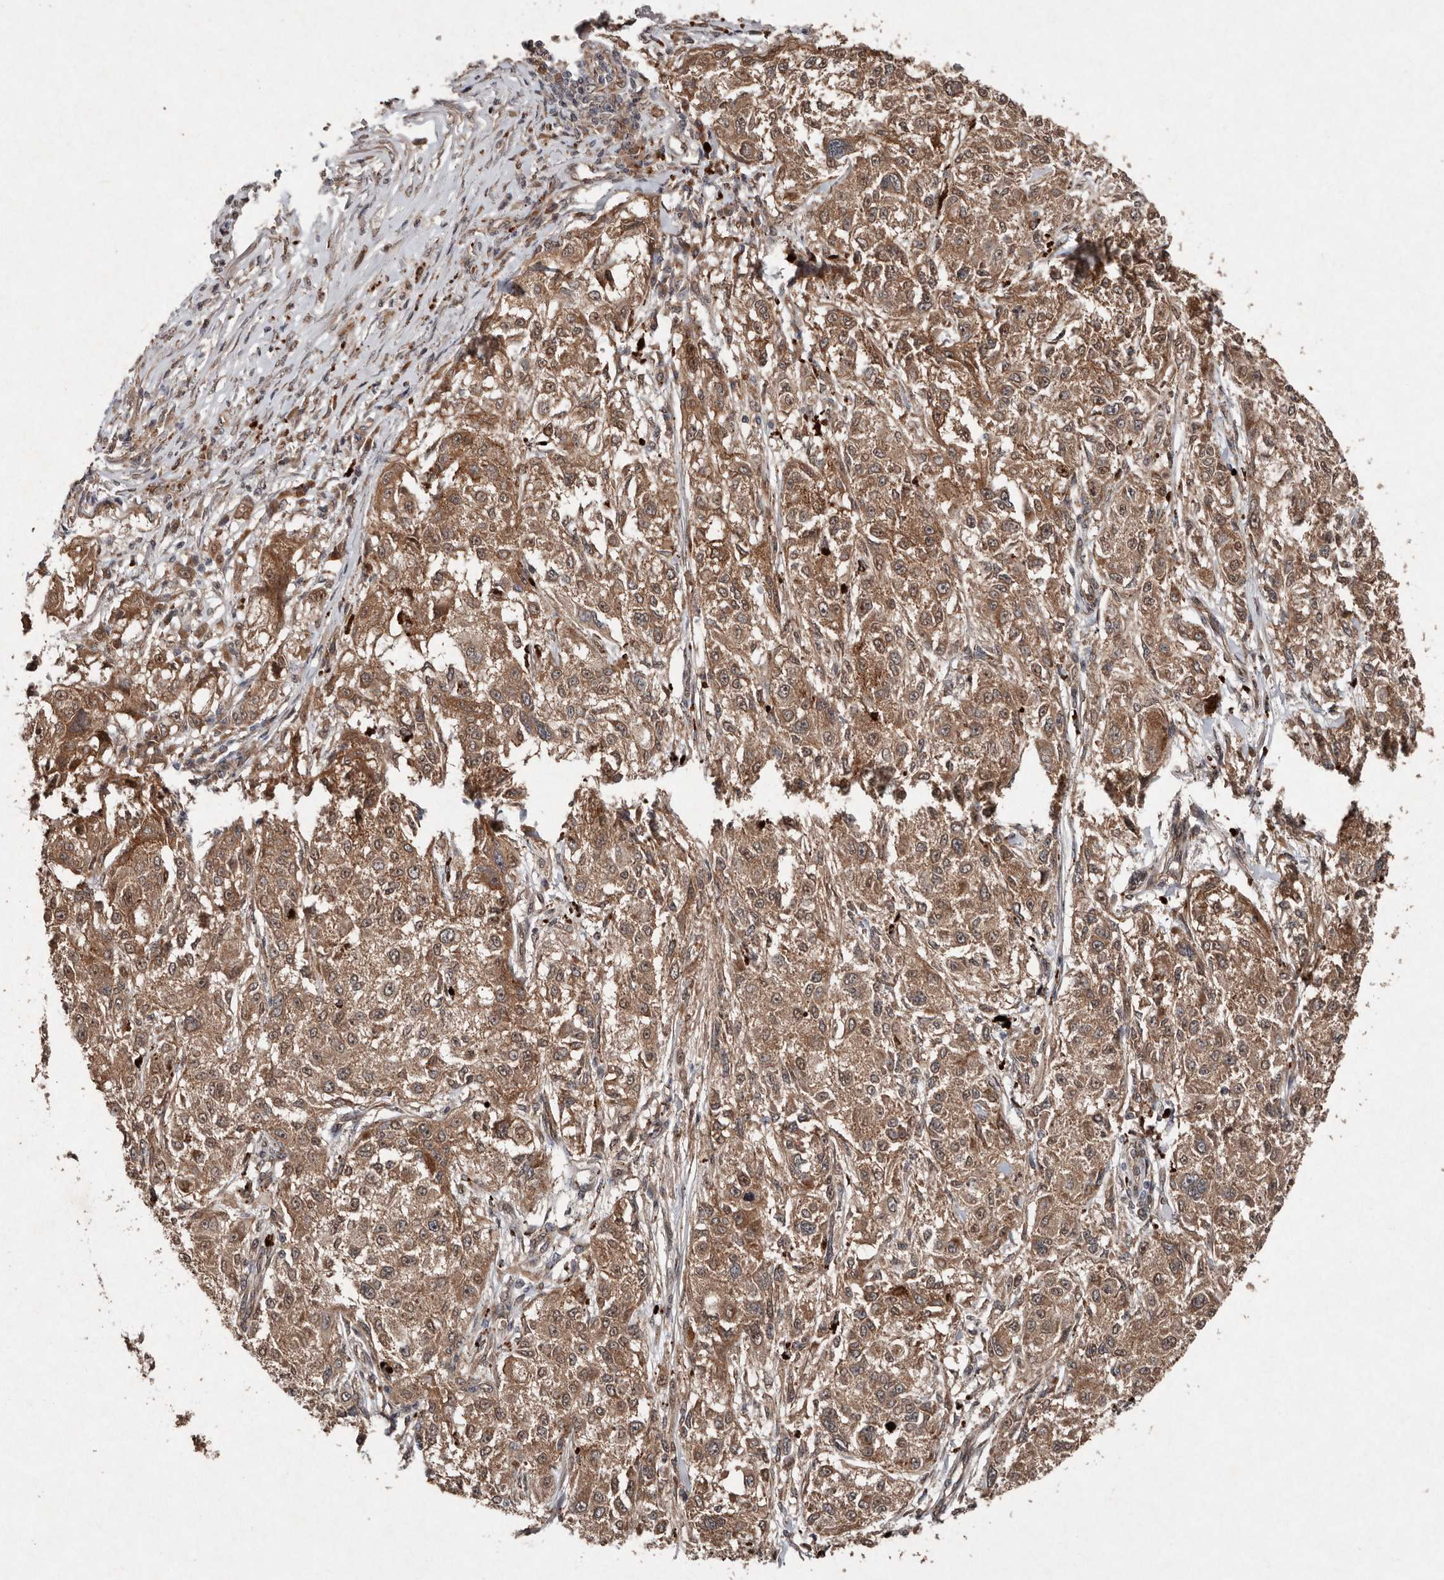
{"staining": {"intensity": "moderate", "quantity": ">75%", "location": "cytoplasmic/membranous"}, "tissue": "melanoma", "cell_type": "Tumor cells", "image_type": "cancer", "snomed": [{"axis": "morphology", "description": "Necrosis, NOS"}, {"axis": "morphology", "description": "Malignant melanoma, NOS"}, {"axis": "topography", "description": "Skin"}], "caption": "Malignant melanoma stained with DAB IHC demonstrates medium levels of moderate cytoplasmic/membranous expression in about >75% of tumor cells. (DAB (3,3'-diaminobenzidine) IHC with brightfield microscopy, high magnification).", "gene": "DIP2C", "patient": {"sex": "female", "age": 87}}